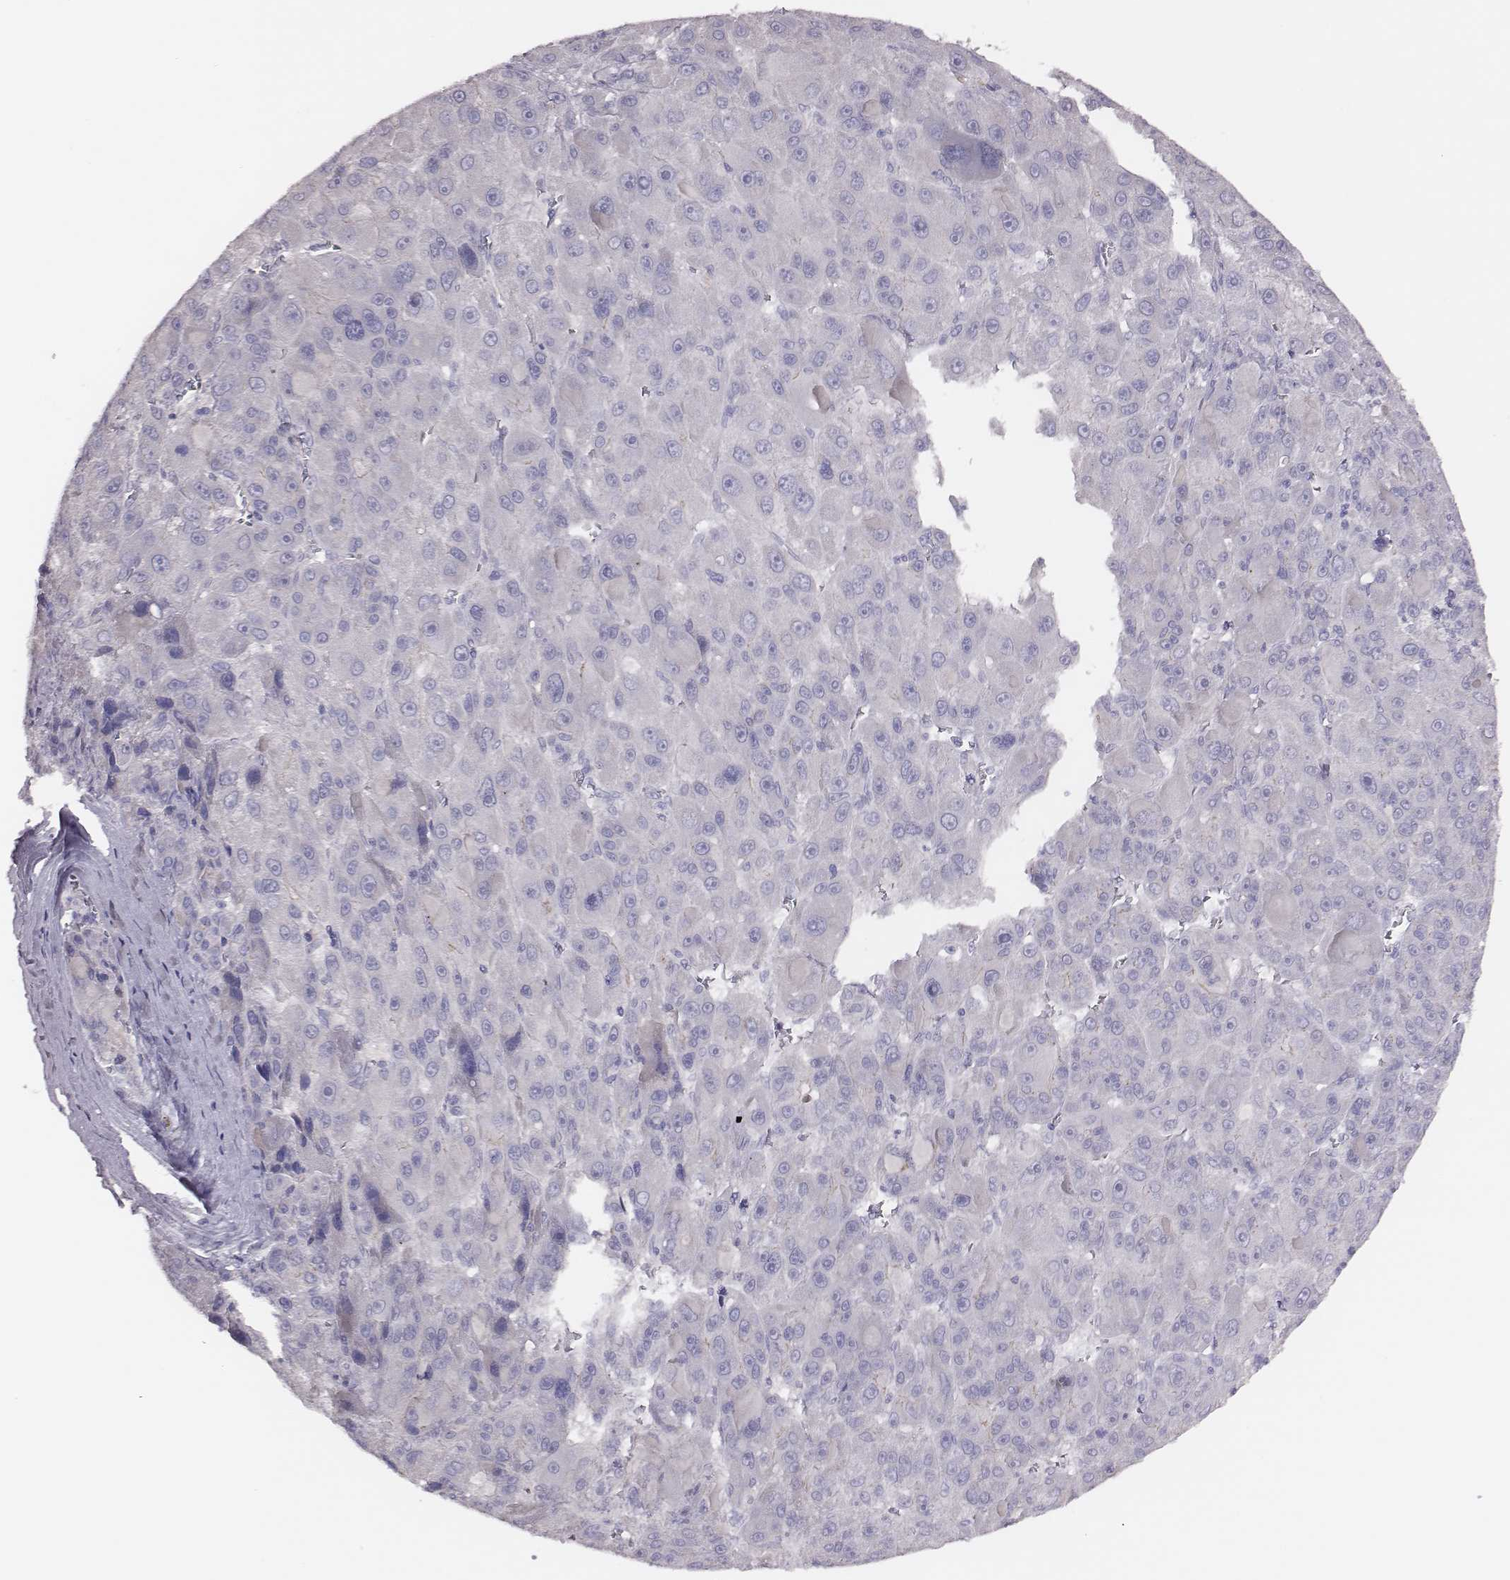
{"staining": {"intensity": "negative", "quantity": "none", "location": "none"}, "tissue": "liver cancer", "cell_type": "Tumor cells", "image_type": "cancer", "snomed": [{"axis": "morphology", "description": "Carcinoma, Hepatocellular, NOS"}, {"axis": "topography", "description": "Liver"}], "caption": "The histopathology image demonstrates no significant positivity in tumor cells of hepatocellular carcinoma (liver).", "gene": "P2RY10", "patient": {"sex": "male", "age": 76}}